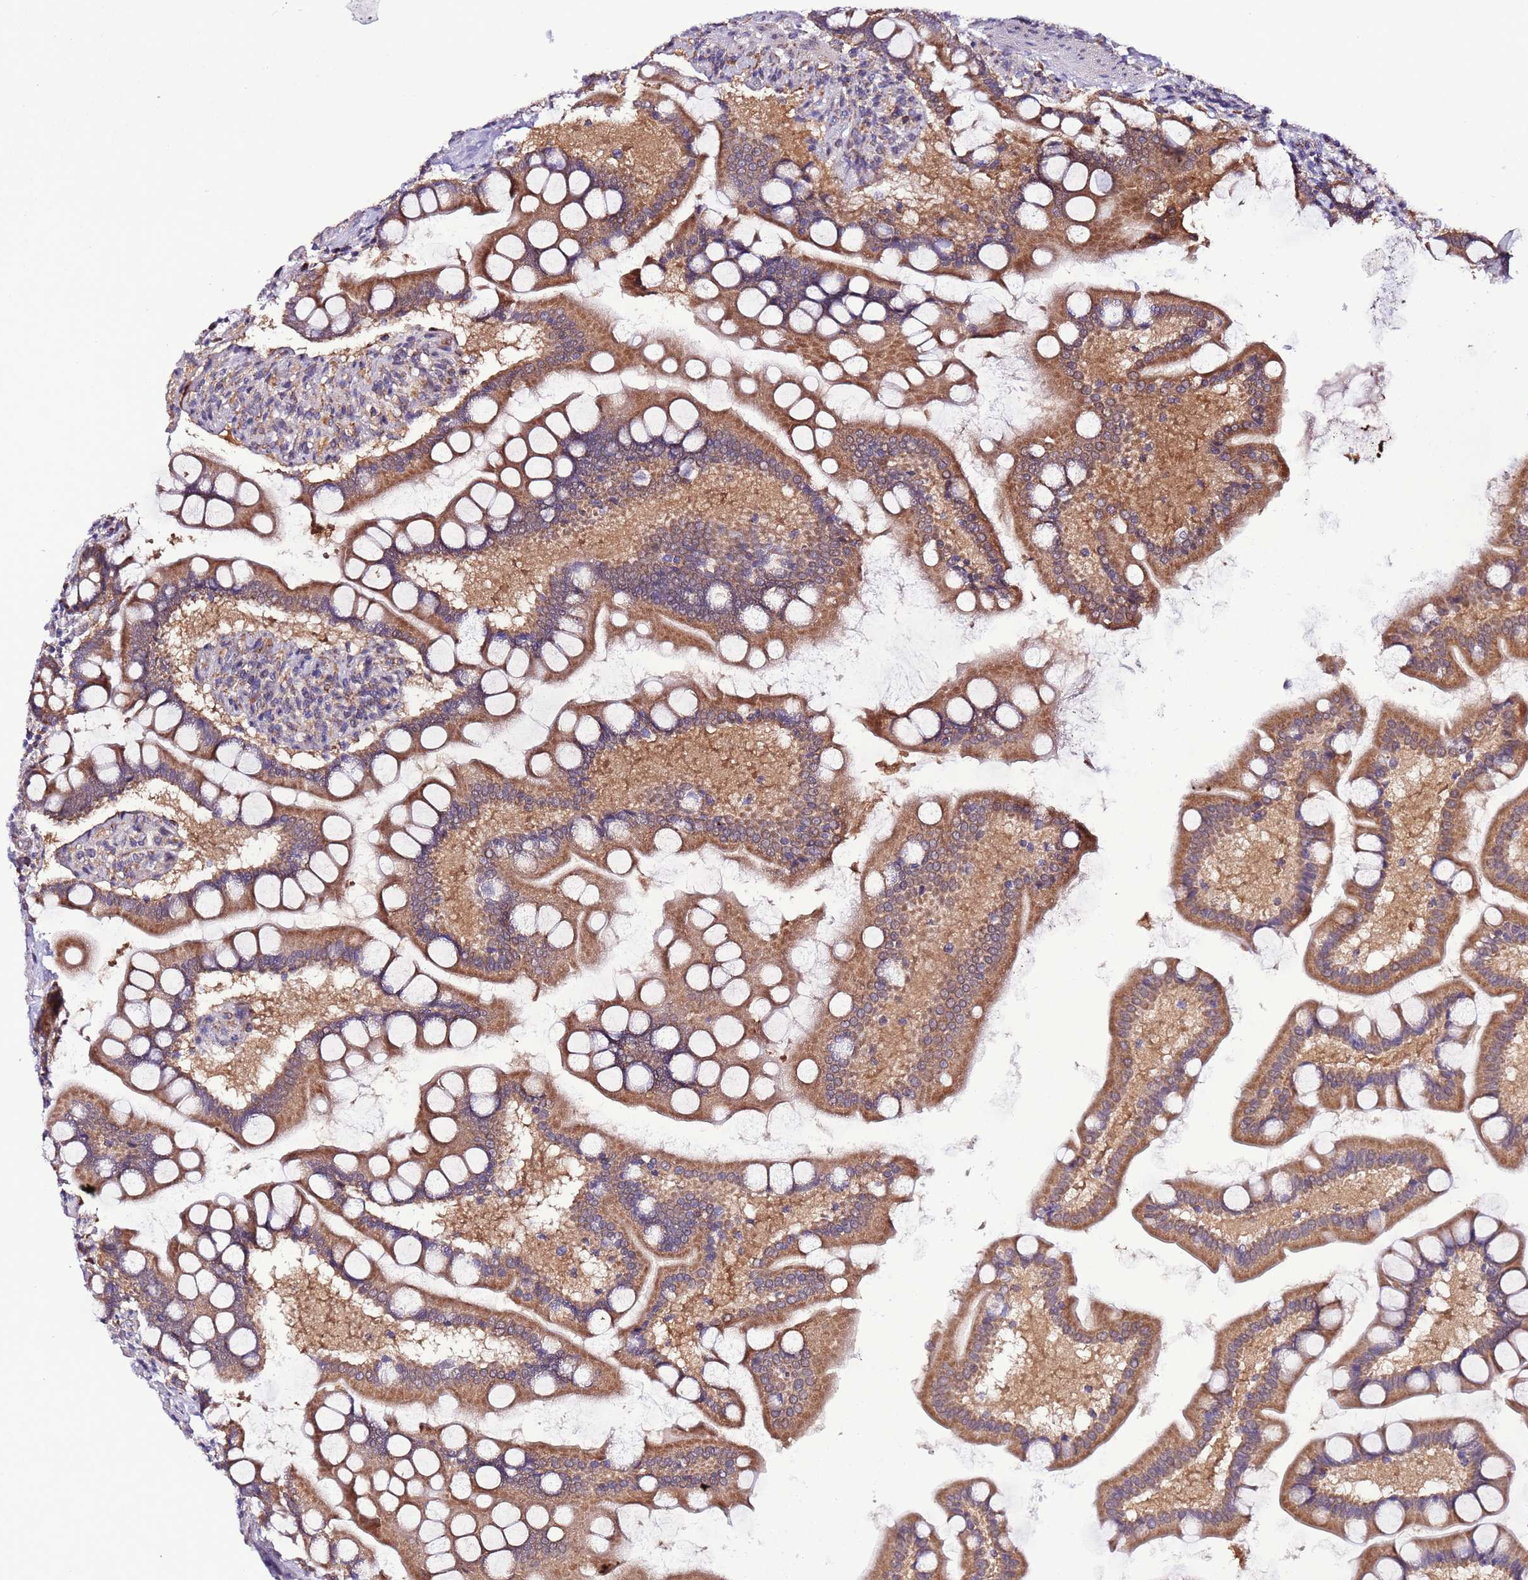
{"staining": {"intensity": "moderate", "quantity": ">75%", "location": "cytoplasmic/membranous"}, "tissue": "small intestine", "cell_type": "Glandular cells", "image_type": "normal", "snomed": [{"axis": "morphology", "description": "Normal tissue, NOS"}, {"axis": "topography", "description": "Small intestine"}], "caption": "Immunohistochemistry histopathology image of unremarkable small intestine: human small intestine stained using immunohistochemistry exhibits medium levels of moderate protein expression localized specifically in the cytoplasmic/membranous of glandular cells, appearing as a cytoplasmic/membranous brown color.", "gene": "AHI1", "patient": {"sex": "male", "age": 41}}